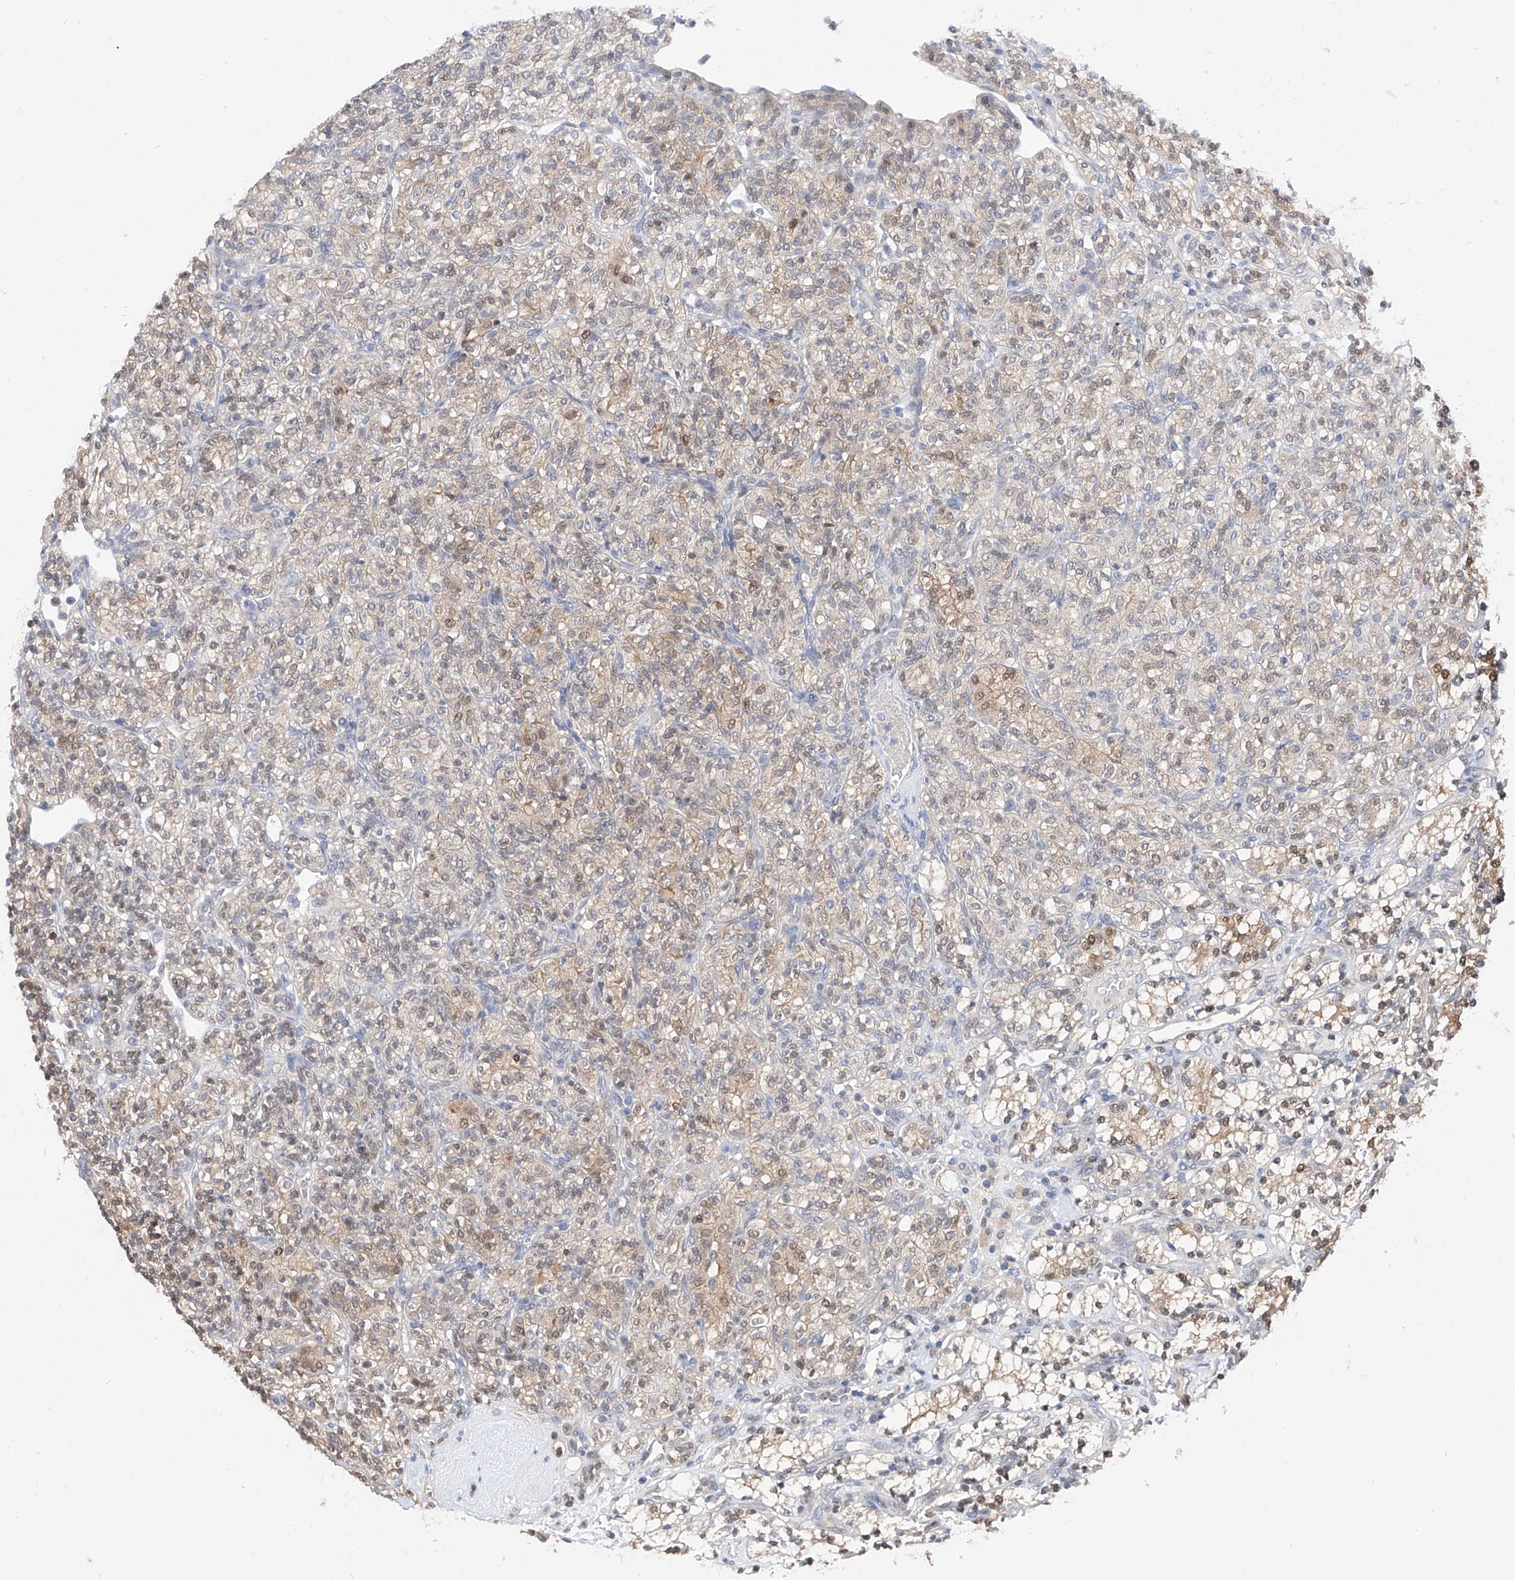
{"staining": {"intensity": "weak", "quantity": ">75%", "location": "cytoplasmic/membranous,nuclear"}, "tissue": "renal cancer", "cell_type": "Tumor cells", "image_type": "cancer", "snomed": [{"axis": "morphology", "description": "Adenocarcinoma, NOS"}, {"axis": "topography", "description": "Kidney"}], "caption": "Immunohistochemical staining of renal adenocarcinoma shows low levels of weak cytoplasmic/membranous and nuclear protein positivity in about >75% of tumor cells.", "gene": "FUCA2", "patient": {"sex": "male", "age": 77}}